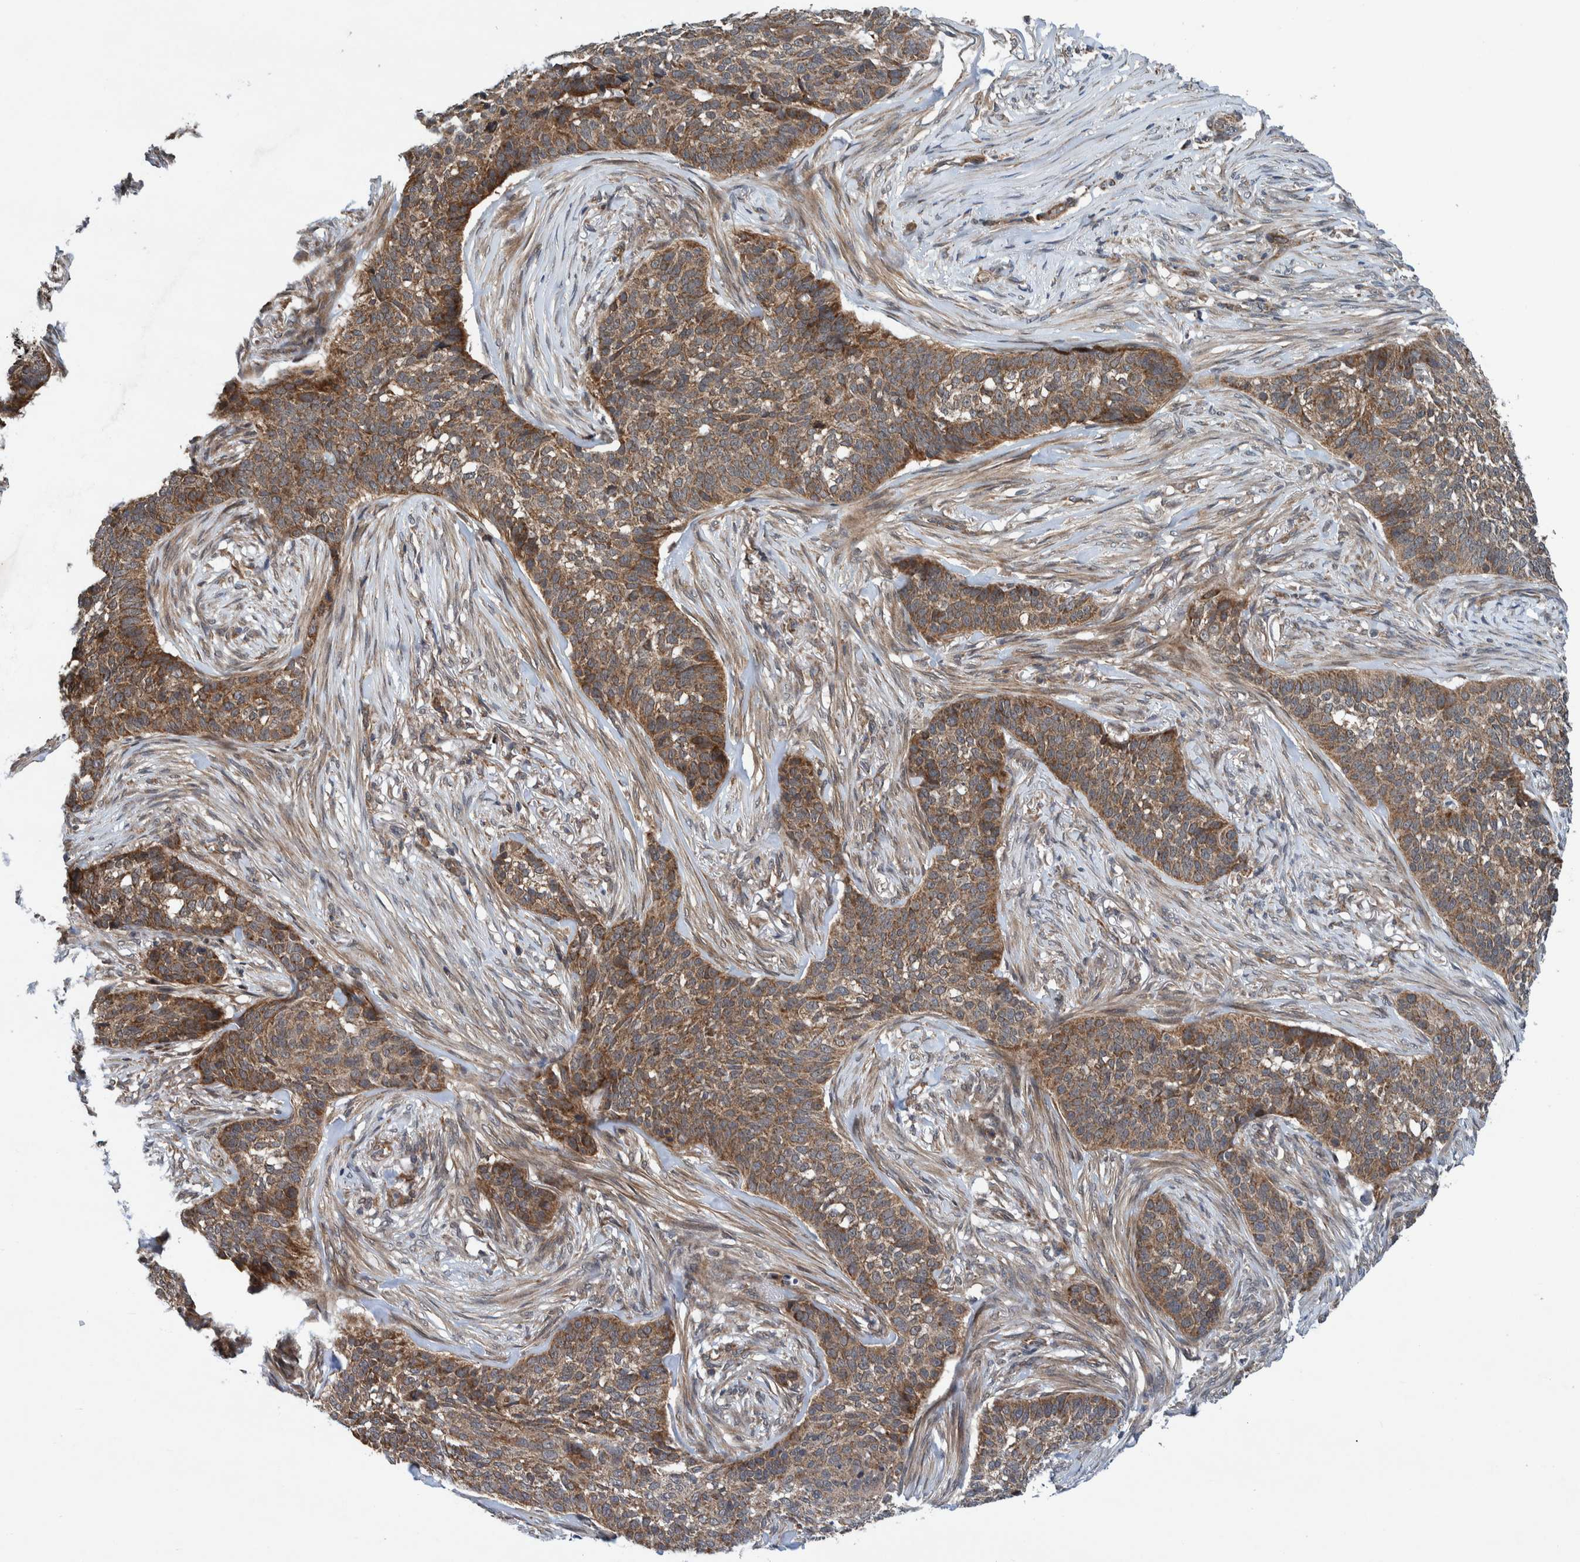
{"staining": {"intensity": "moderate", "quantity": ">75%", "location": "cytoplasmic/membranous"}, "tissue": "skin cancer", "cell_type": "Tumor cells", "image_type": "cancer", "snomed": [{"axis": "morphology", "description": "Basal cell carcinoma"}, {"axis": "topography", "description": "Skin"}], "caption": "Moderate cytoplasmic/membranous positivity for a protein is identified in approximately >75% of tumor cells of skin basal cell carcinoma using IHC.", "gene": "MRPS7", "patient": {"sex": "male", "age": 85}}